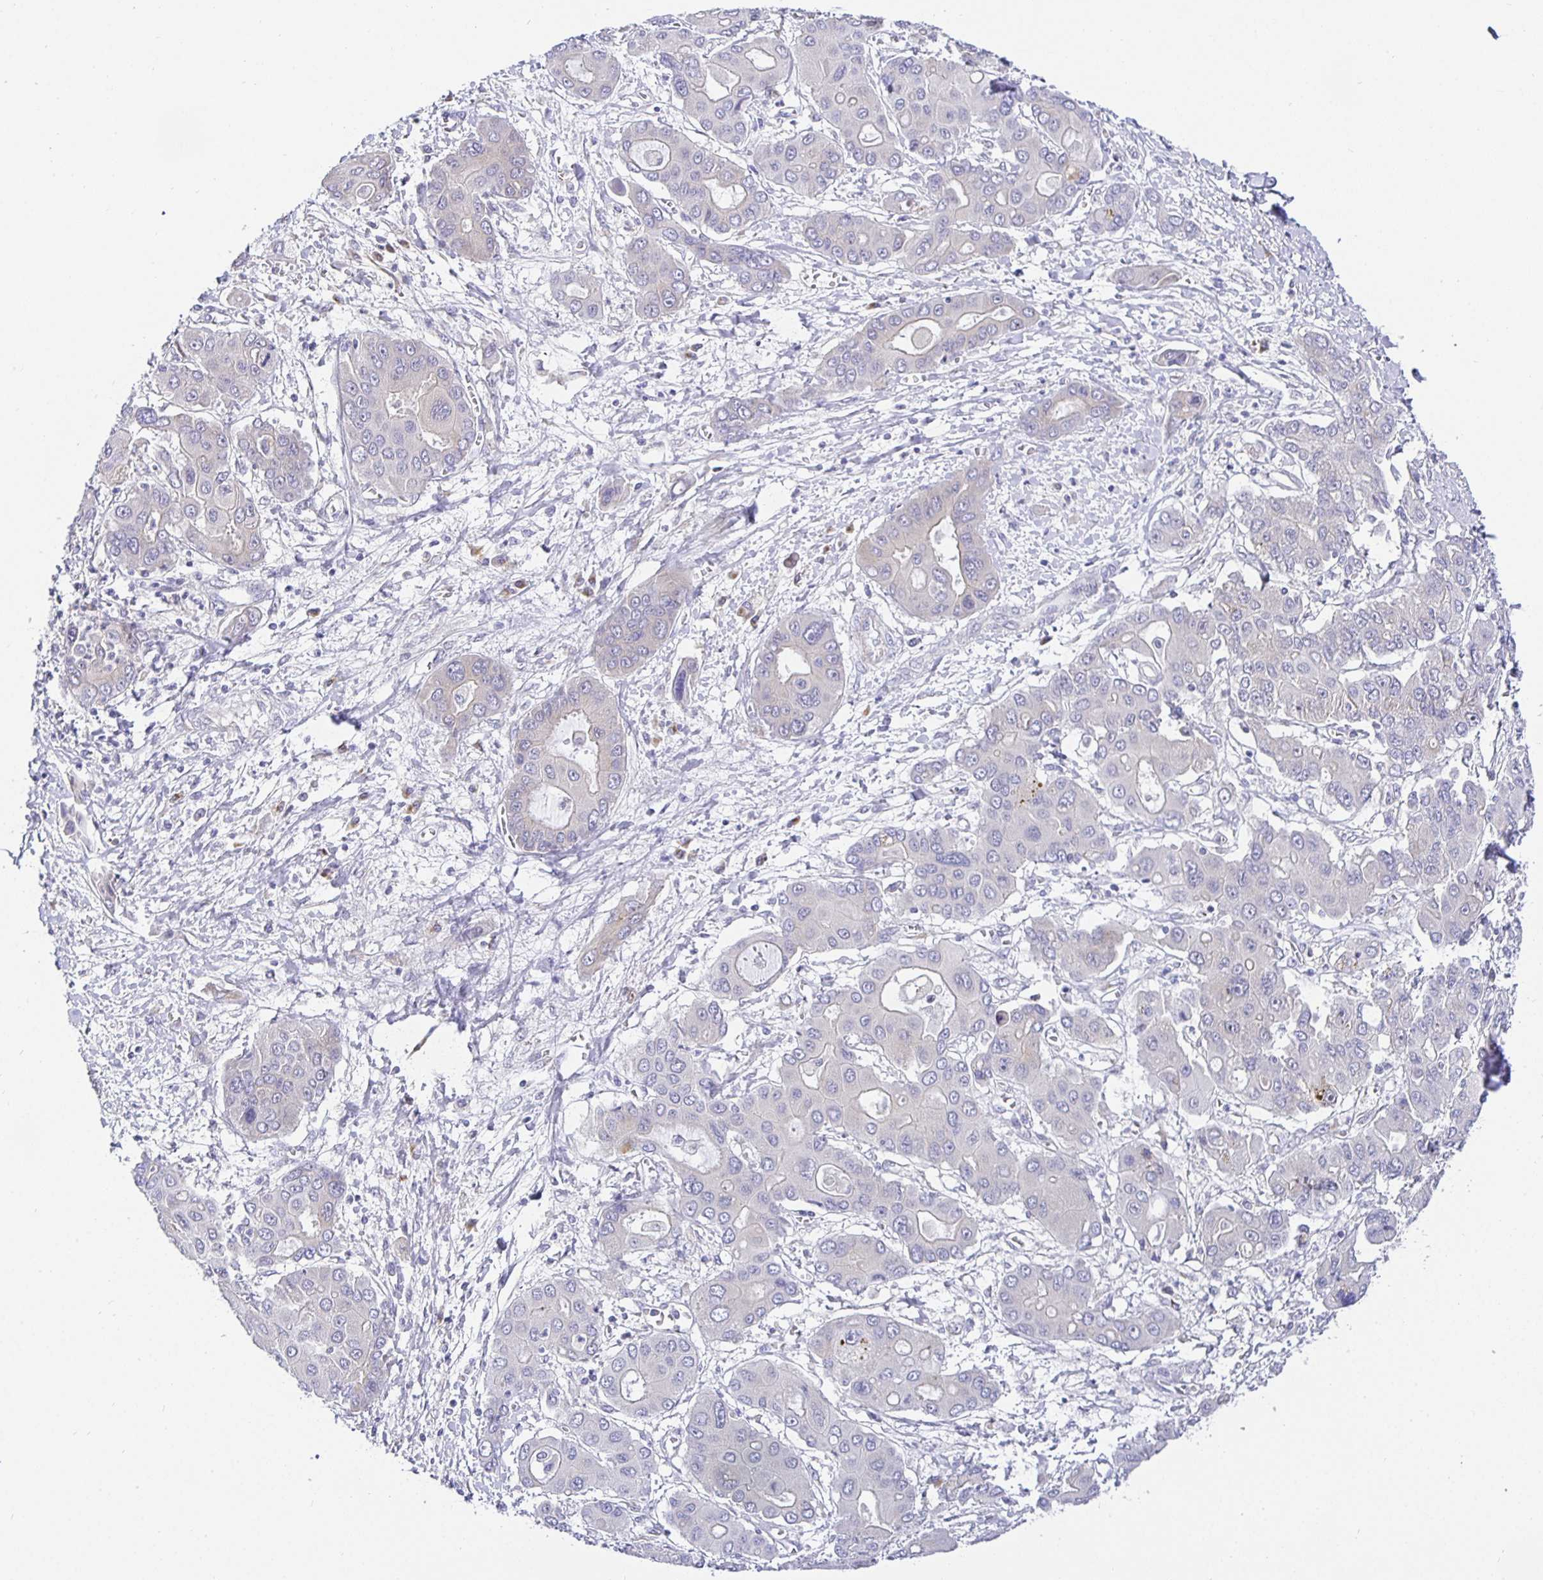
{"staining": {"intensity": "negative", "quantity": "none", "location": "none"}, "tissue": "liver cancer", "cell_type": "Tumor cells", "image_type": "cancer", "snomed": [{"axis": "morphology", "description": "Cholangiocarcinoma"}, {"axis": "topography", "description": "Liver"}], "caption": "A histopathology image of human liver cholangiocarcinoma is negative for staining in tumor cells.", "gene": "OPALIN", "patient": {"sex": "male", "age": 67}}